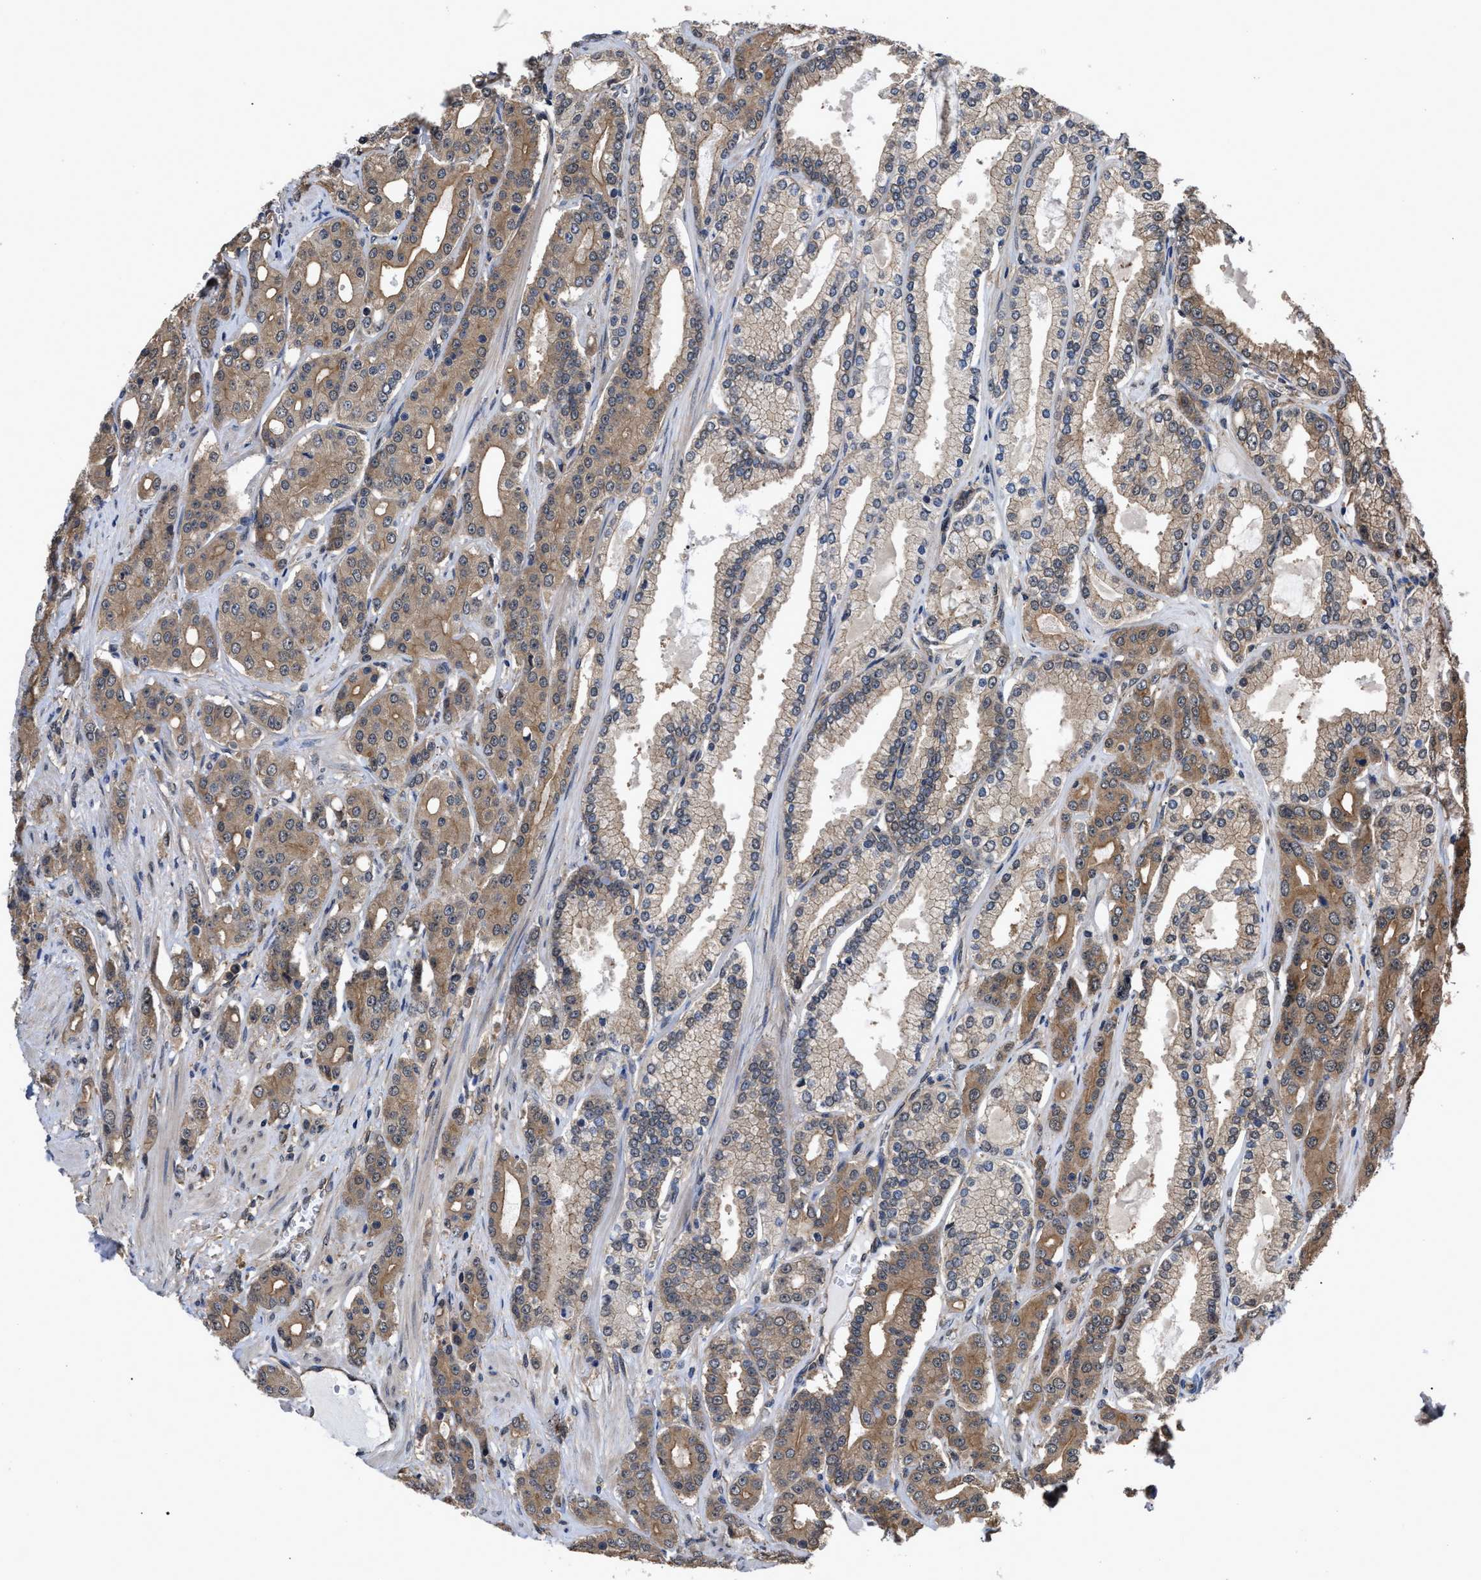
{"staining": {"intensity": "moderate", "quantity": "25%-75%", "location": "cytoplasmic/membranous"}, "tissue": "prostate cancer", "cell_type": "Tumor cells", "image_type": "cancer", "snomed": [{"axis": "morphology", "description": "Adenocarcinoma, High grade"}, {"axis": "topography", "description": "Prostate"}], "caption": "Immunohistochemistry (IHC) of prostate cancer (high-grade adenocarcinoma) reveals medium levels of moderate cytoplasmic/membranous positivity in about 25%-75% of tumor cells.", "gene": "SCAI", "patient": {"sex": "male", "age": 71}}